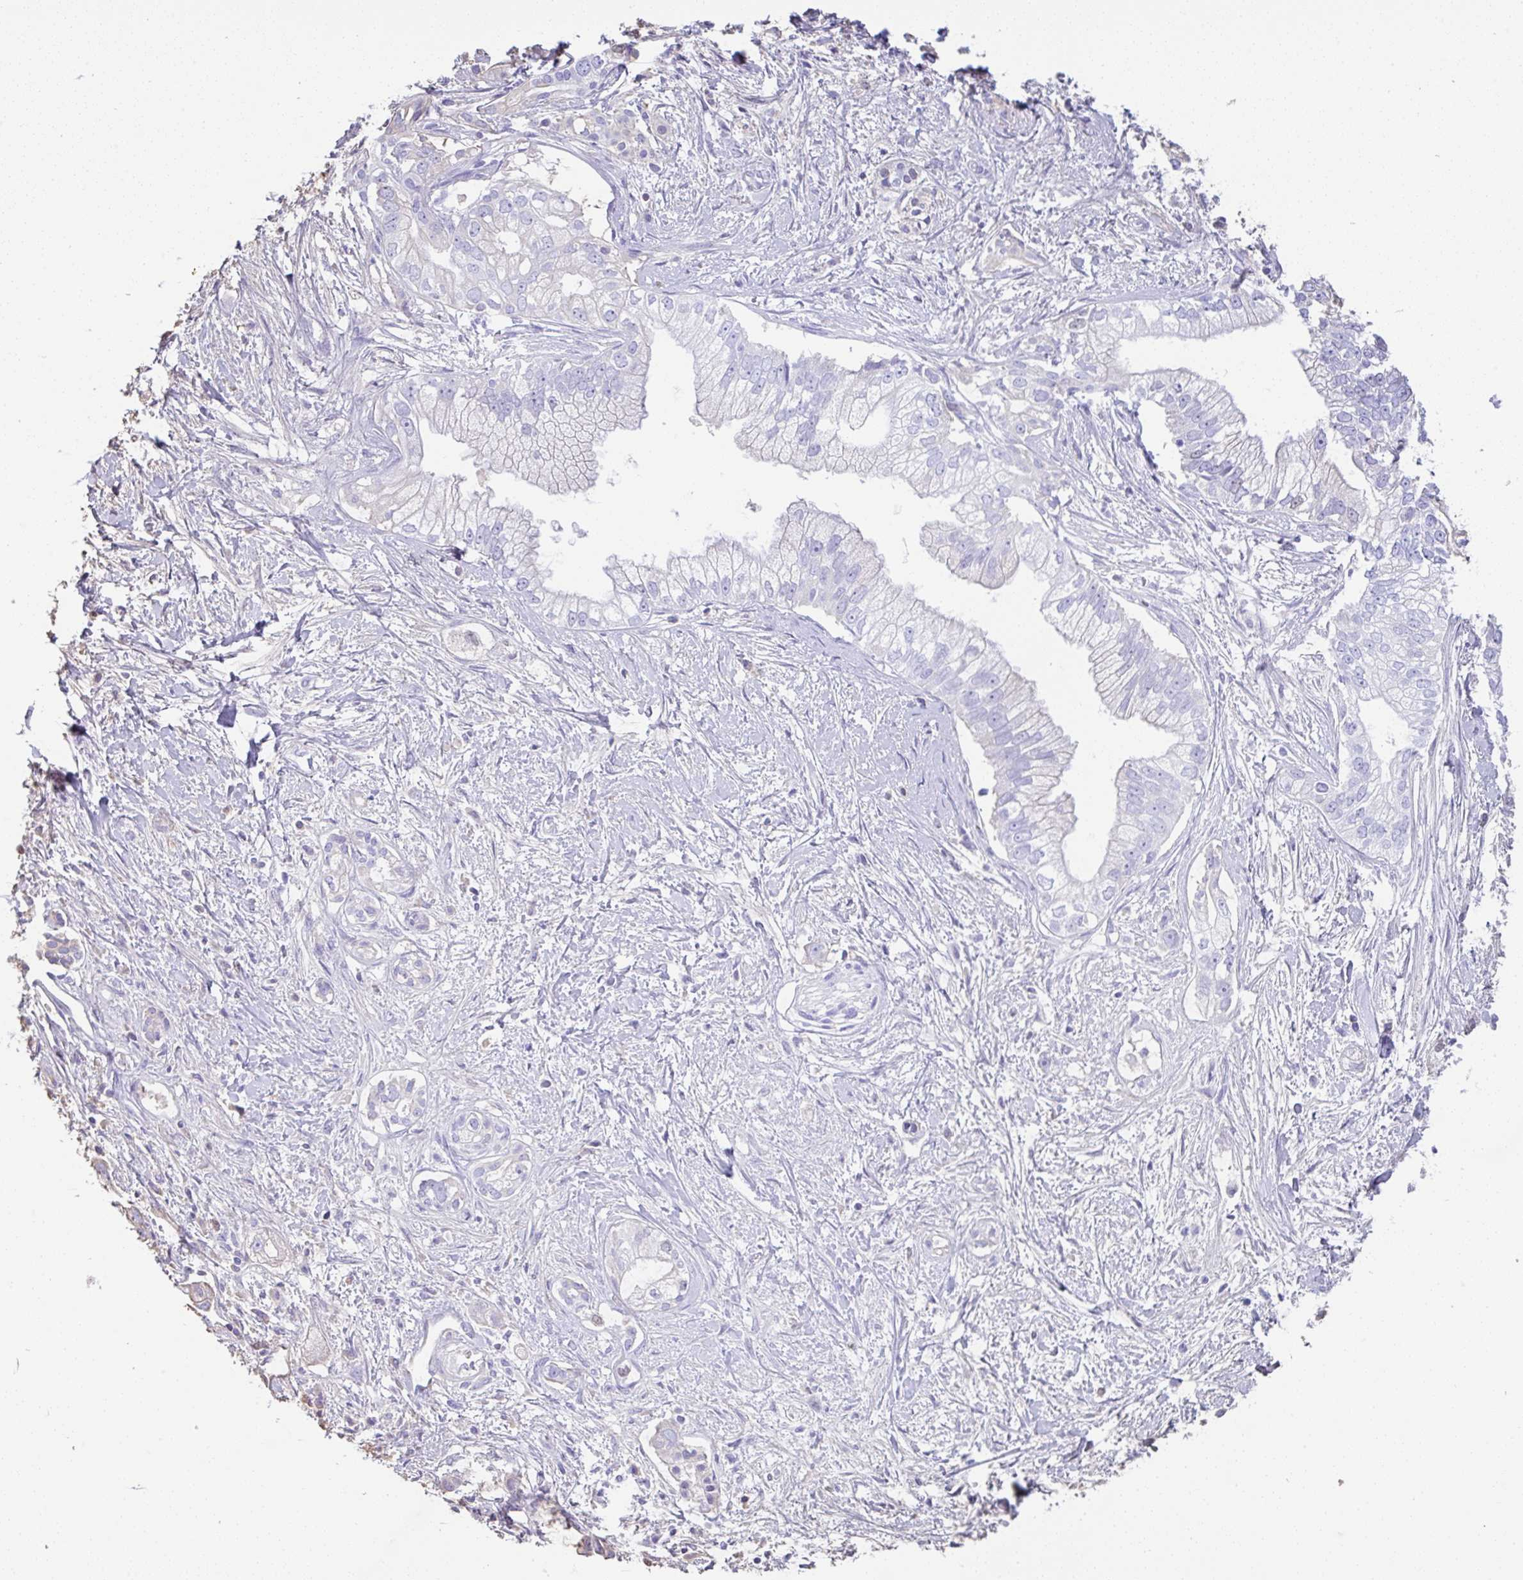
{"staining": {"intensity": "negative", "quantity": "none", "location": "none"}, "tissue": "pancreatic cancer", "cell_type": "Tumor cells", "image_type": "cancer", "snomed": [{"axis": "morphology", "description": "Adenocarcinoma, NOS"}, {"axis": "topography", "description": "Pancreas"}], "caption": "Protein analysis of pancreatic cancer (adenocarcinoma) displays no significant expression in tumor cells.", "gene": "HOXC12", "patient": {"sex": "male", "age": 70}}